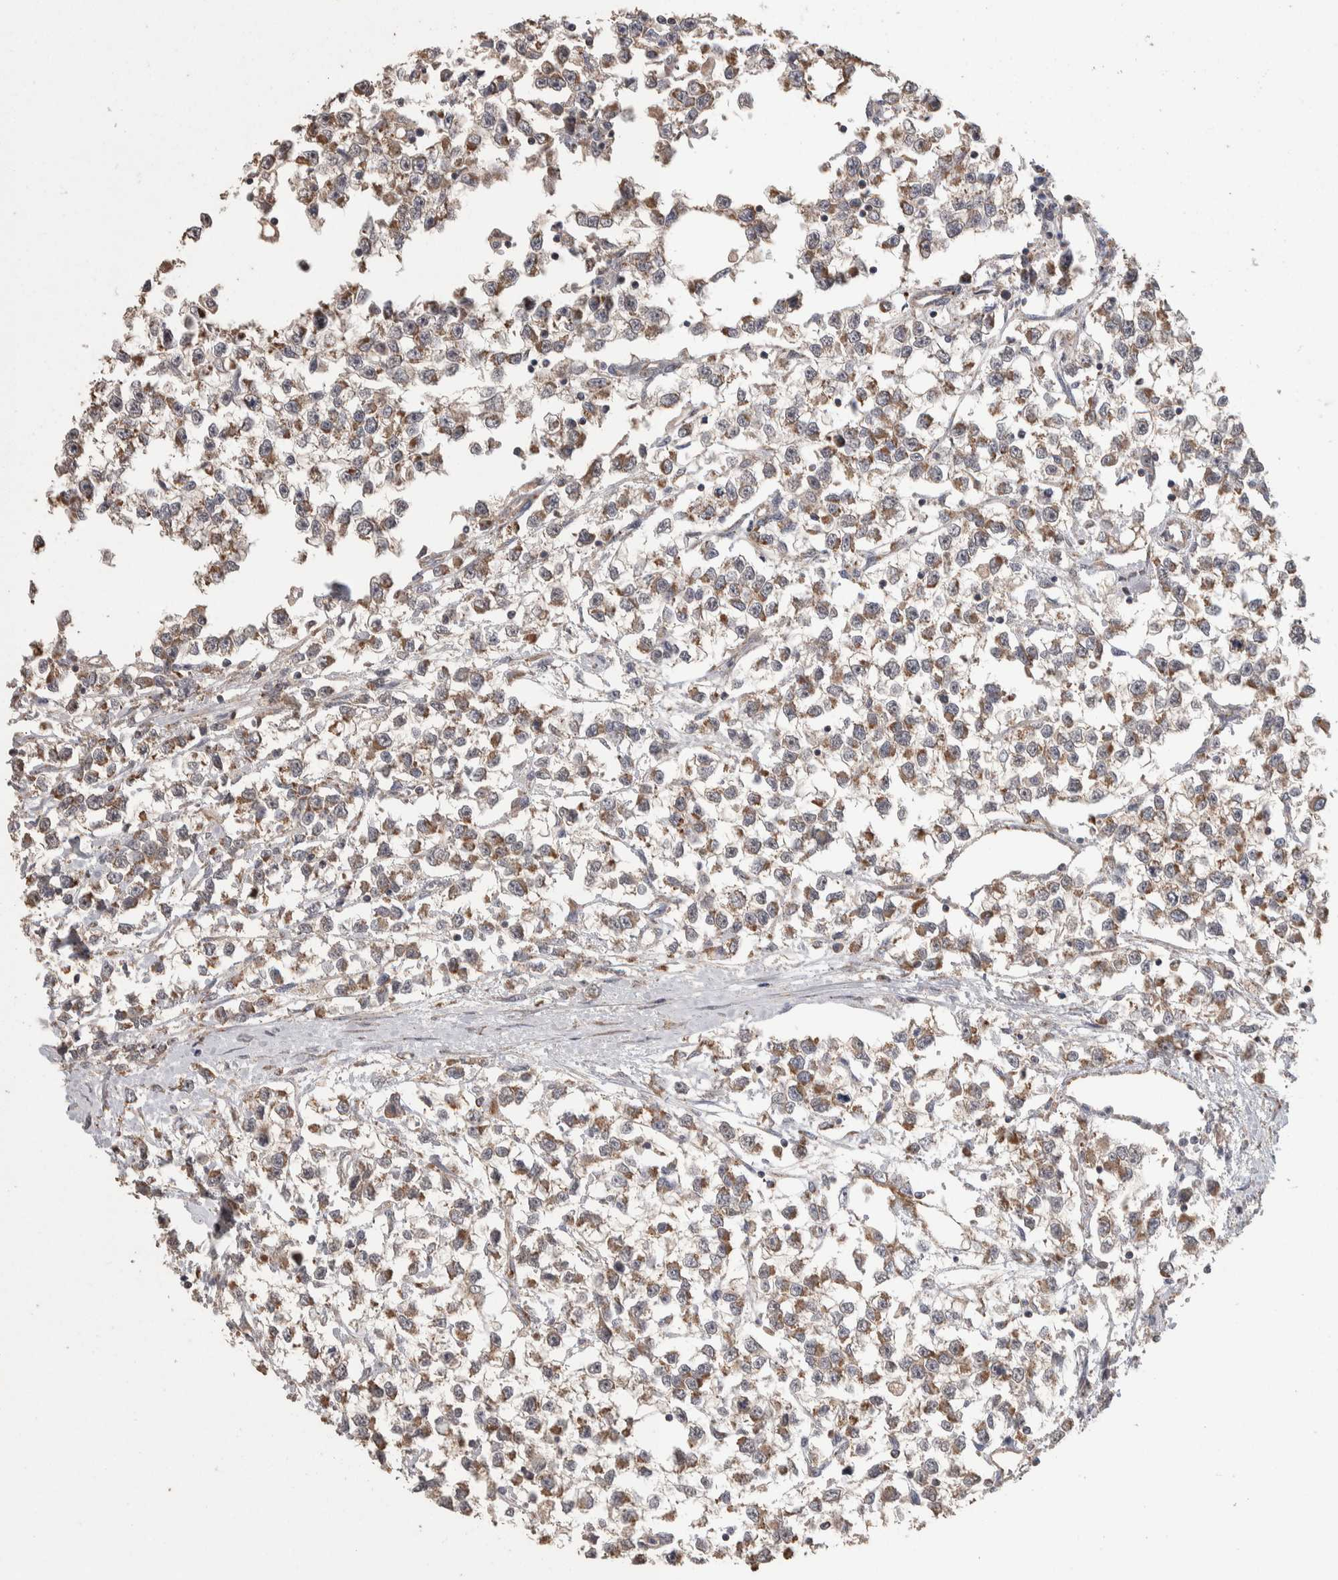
{"staining": {"intensity": "moderate", "quantity": ">75%", "location": "cytoplasmic/membranous"}, "tissue": "testis cancer", "cell_type": "Tumor cells", "image_type": "cancer", "snomed": [{"axis": "morphology", "description": "Seminoma, NOS"}, {"axis": "morphology", "description": "Carcinoma, Embryonal, NOS"}, {"axis": "topography", "description": "Testis"}], "caption": "Immunohistochemical staining of testis embryonal carcinoma shows medium levels of moderate cytoplasmic/membranous protein staining in approximately >75% of tumor cells. (DAB (3,3'-diaminobenzidine) IHC with brightfield microscopy, high magnification).", "gene": "SCO1", "patient": {"sex": "male", "age": 51}}